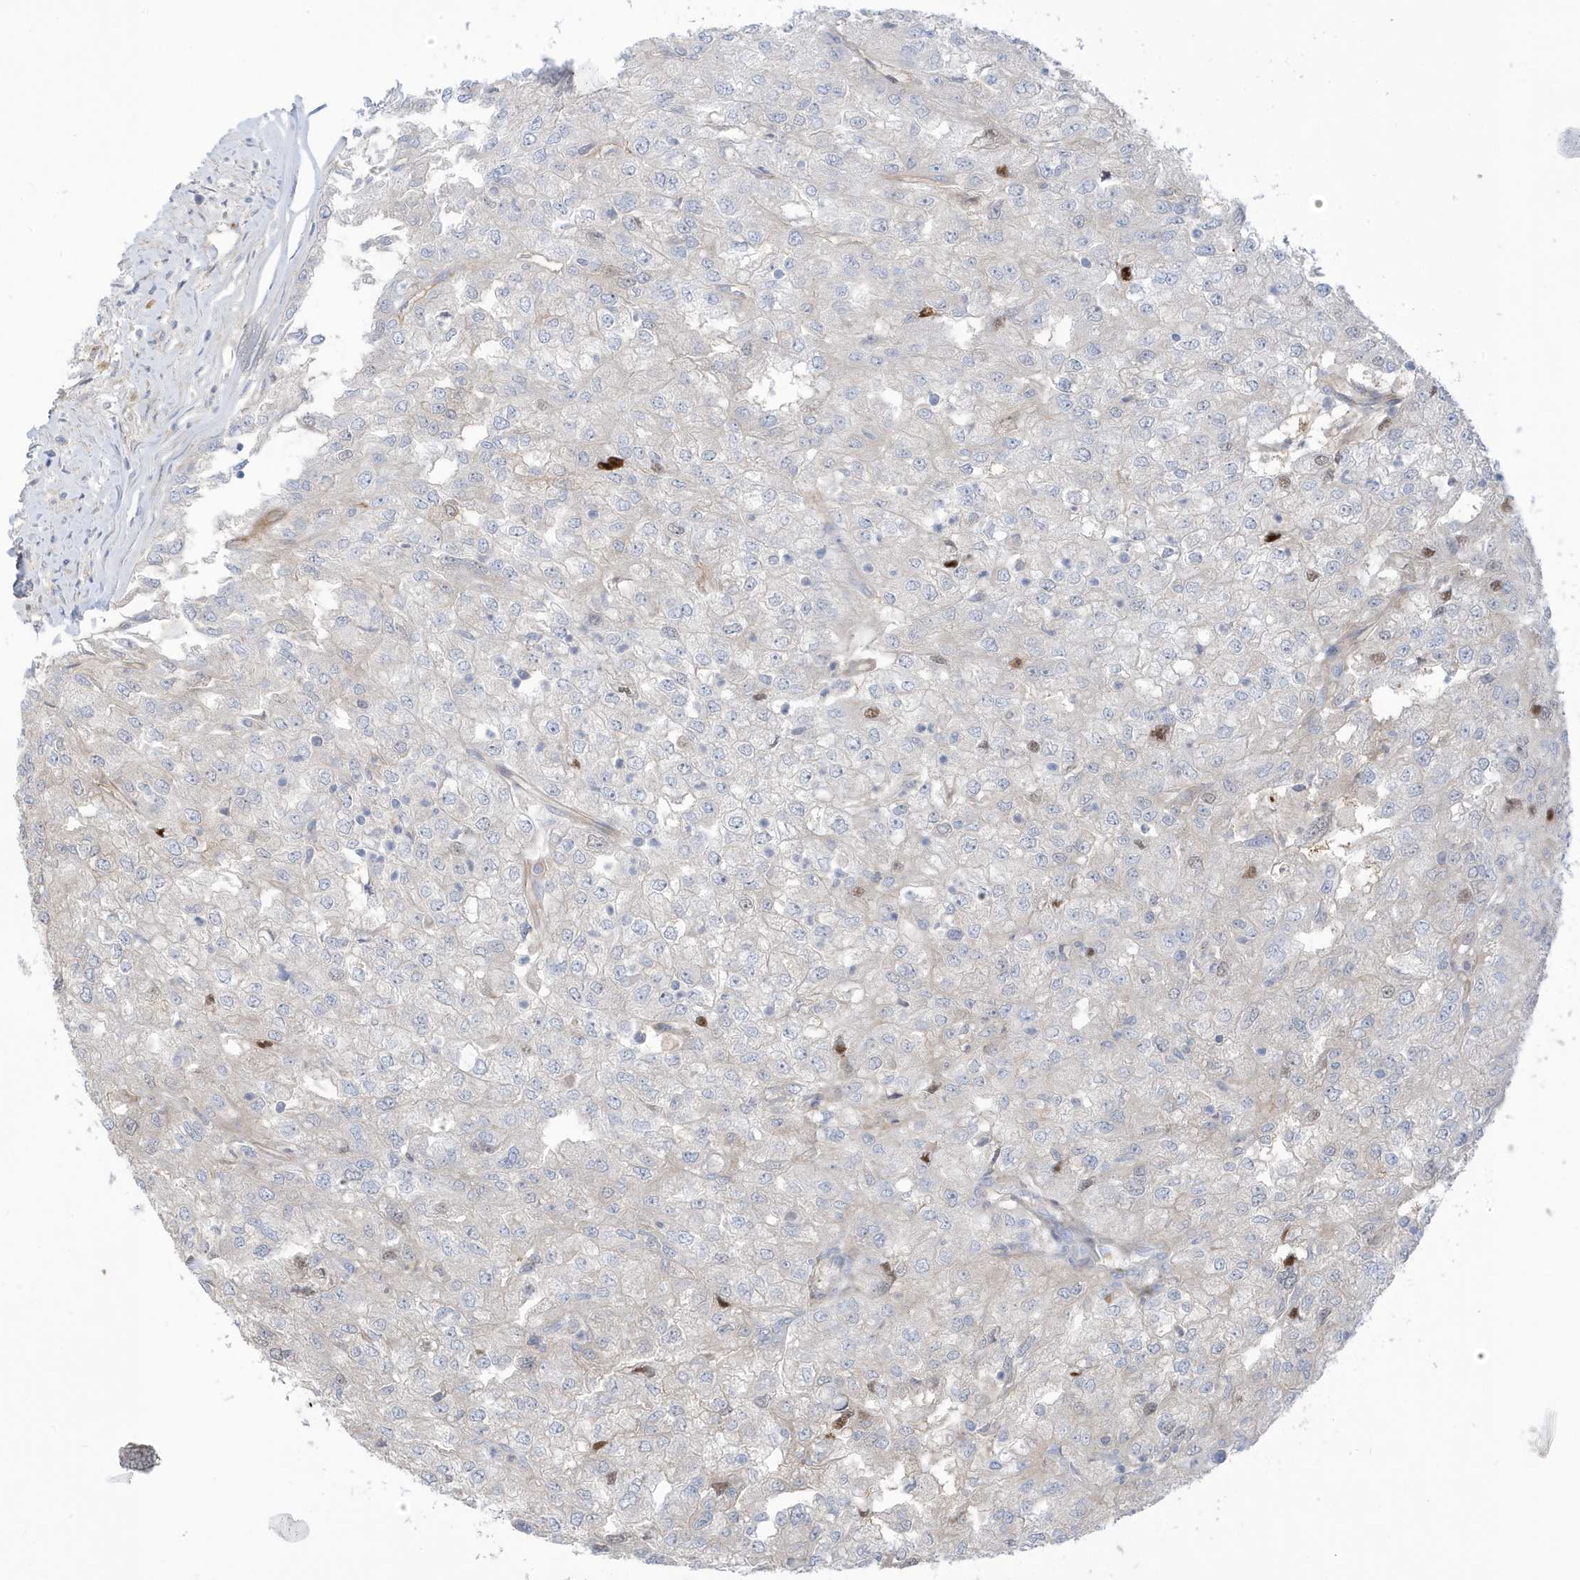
{"staining": {"intensity": "negative", "quantity": "none", "location": "none"}, "tissue": "renal cancer", "cell_type": "Tumor cells", "image_type": "cancer", "snomed": [{"axis": "morphology", "description": "Adenocarcinoma, NOS"}, {"axis": "topography", "description": "Kidney"}], "caption": "Immunohistochemistry image of neoplastic tissue: adenocarcinoma (renal) stained with DAB reveals no significant protein staining in tumor cells.", "gene": "ATP13A5", "patient": {"sex": "female", "age": 54}}